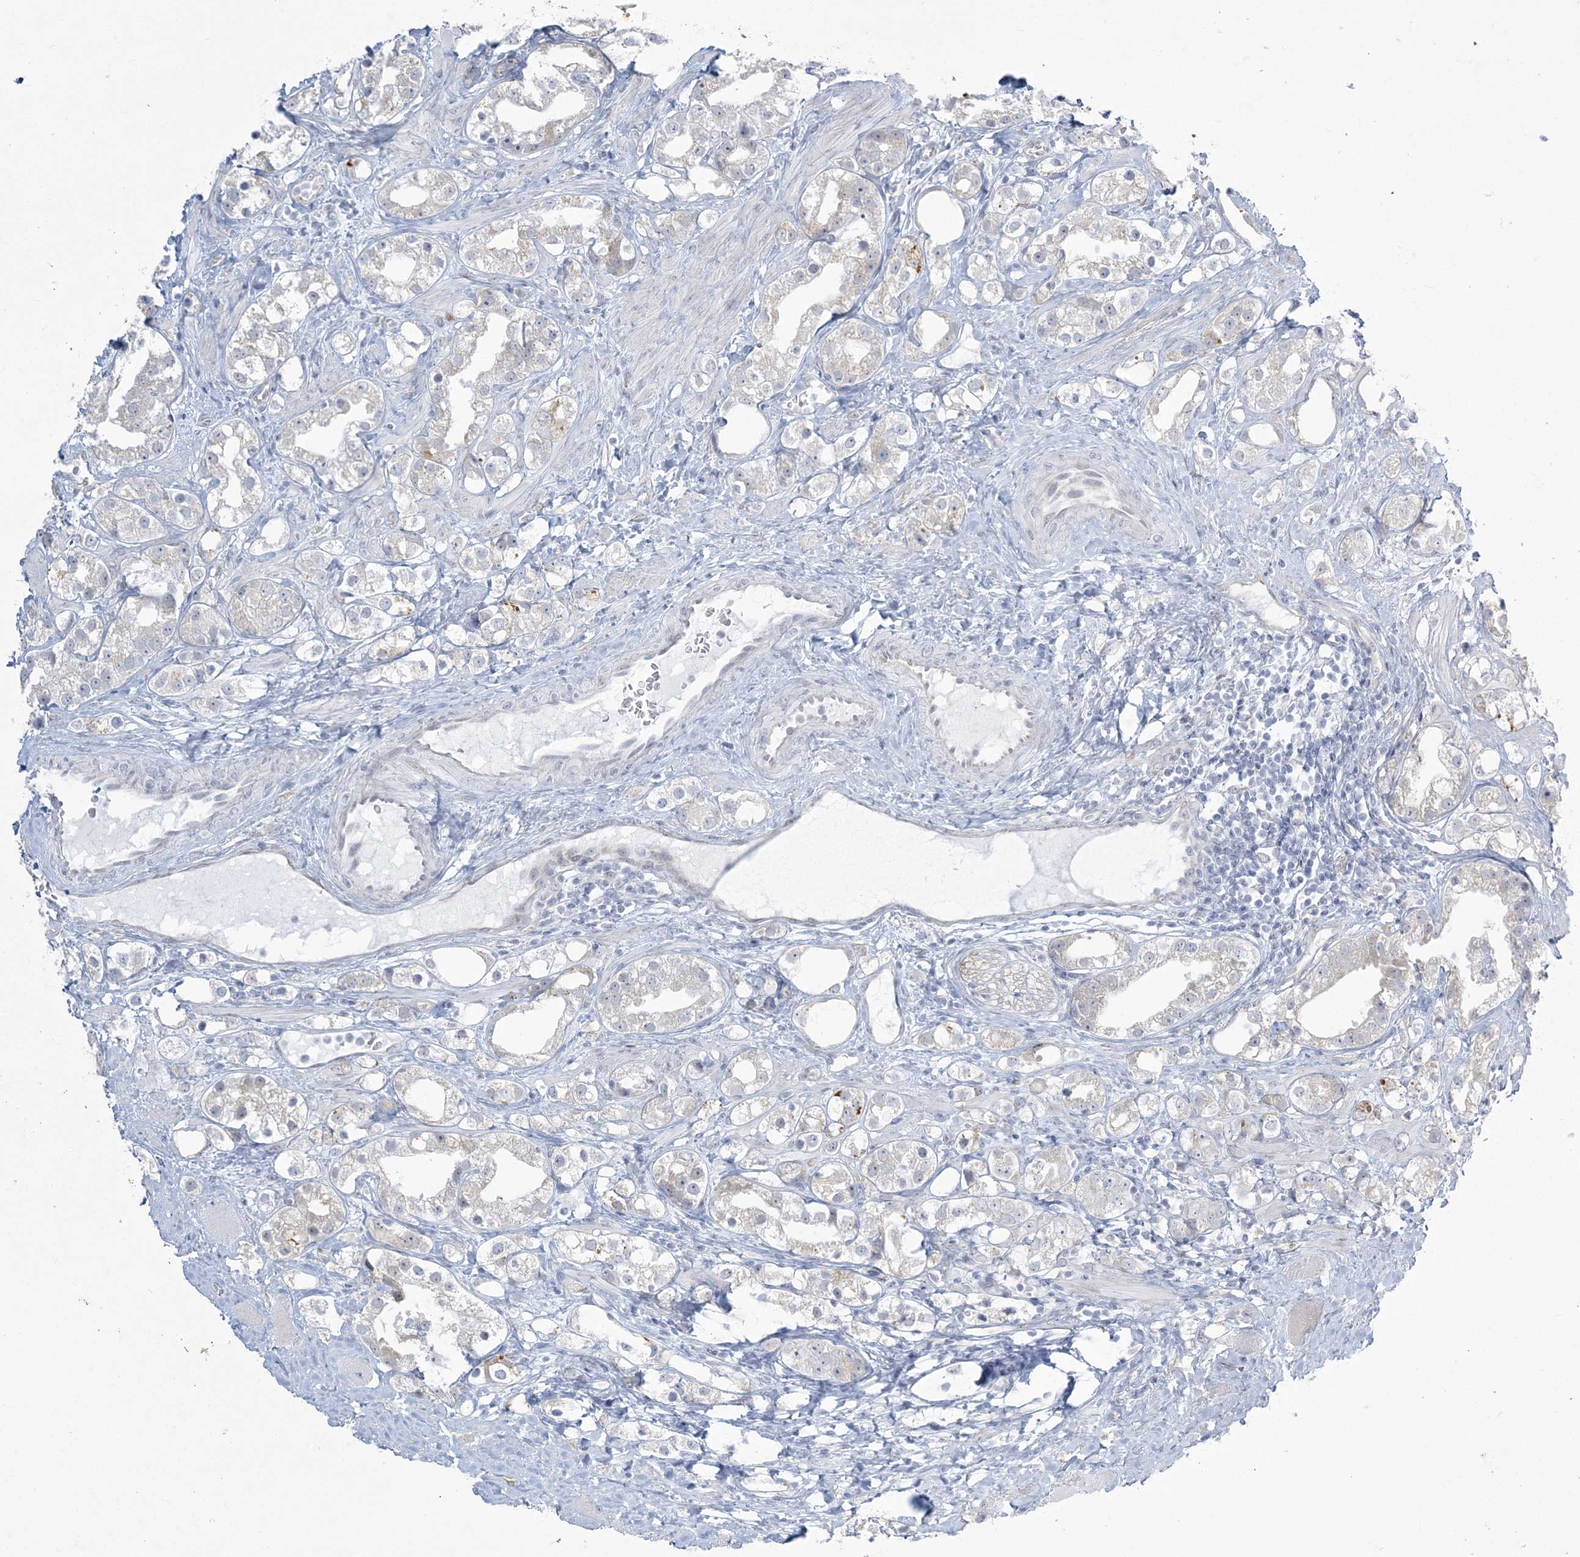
{"staining": {"intensity": "negative", "quantity": "none", "location": "none"}, "tissue": "prostate cancer", "cell_type": "Tumor cells", "image_type": "cancer", "snomed": [{"axis": "morphology", "description": "Adenocarcinoma, NOS"}, {"axis": "topography", "description": "Prostate"}], "caption": "The IHC image has no significant expression in tumor cells of adenocarcinoma (prostate) tissue. The staining is performed using DAB (3,3'-diaminobenzidine) brown chromogen with nuclei counter-stained in using hematoxylin.", "gene": "ZC3H6", "patient": {"sex": "male", "age": 79}}